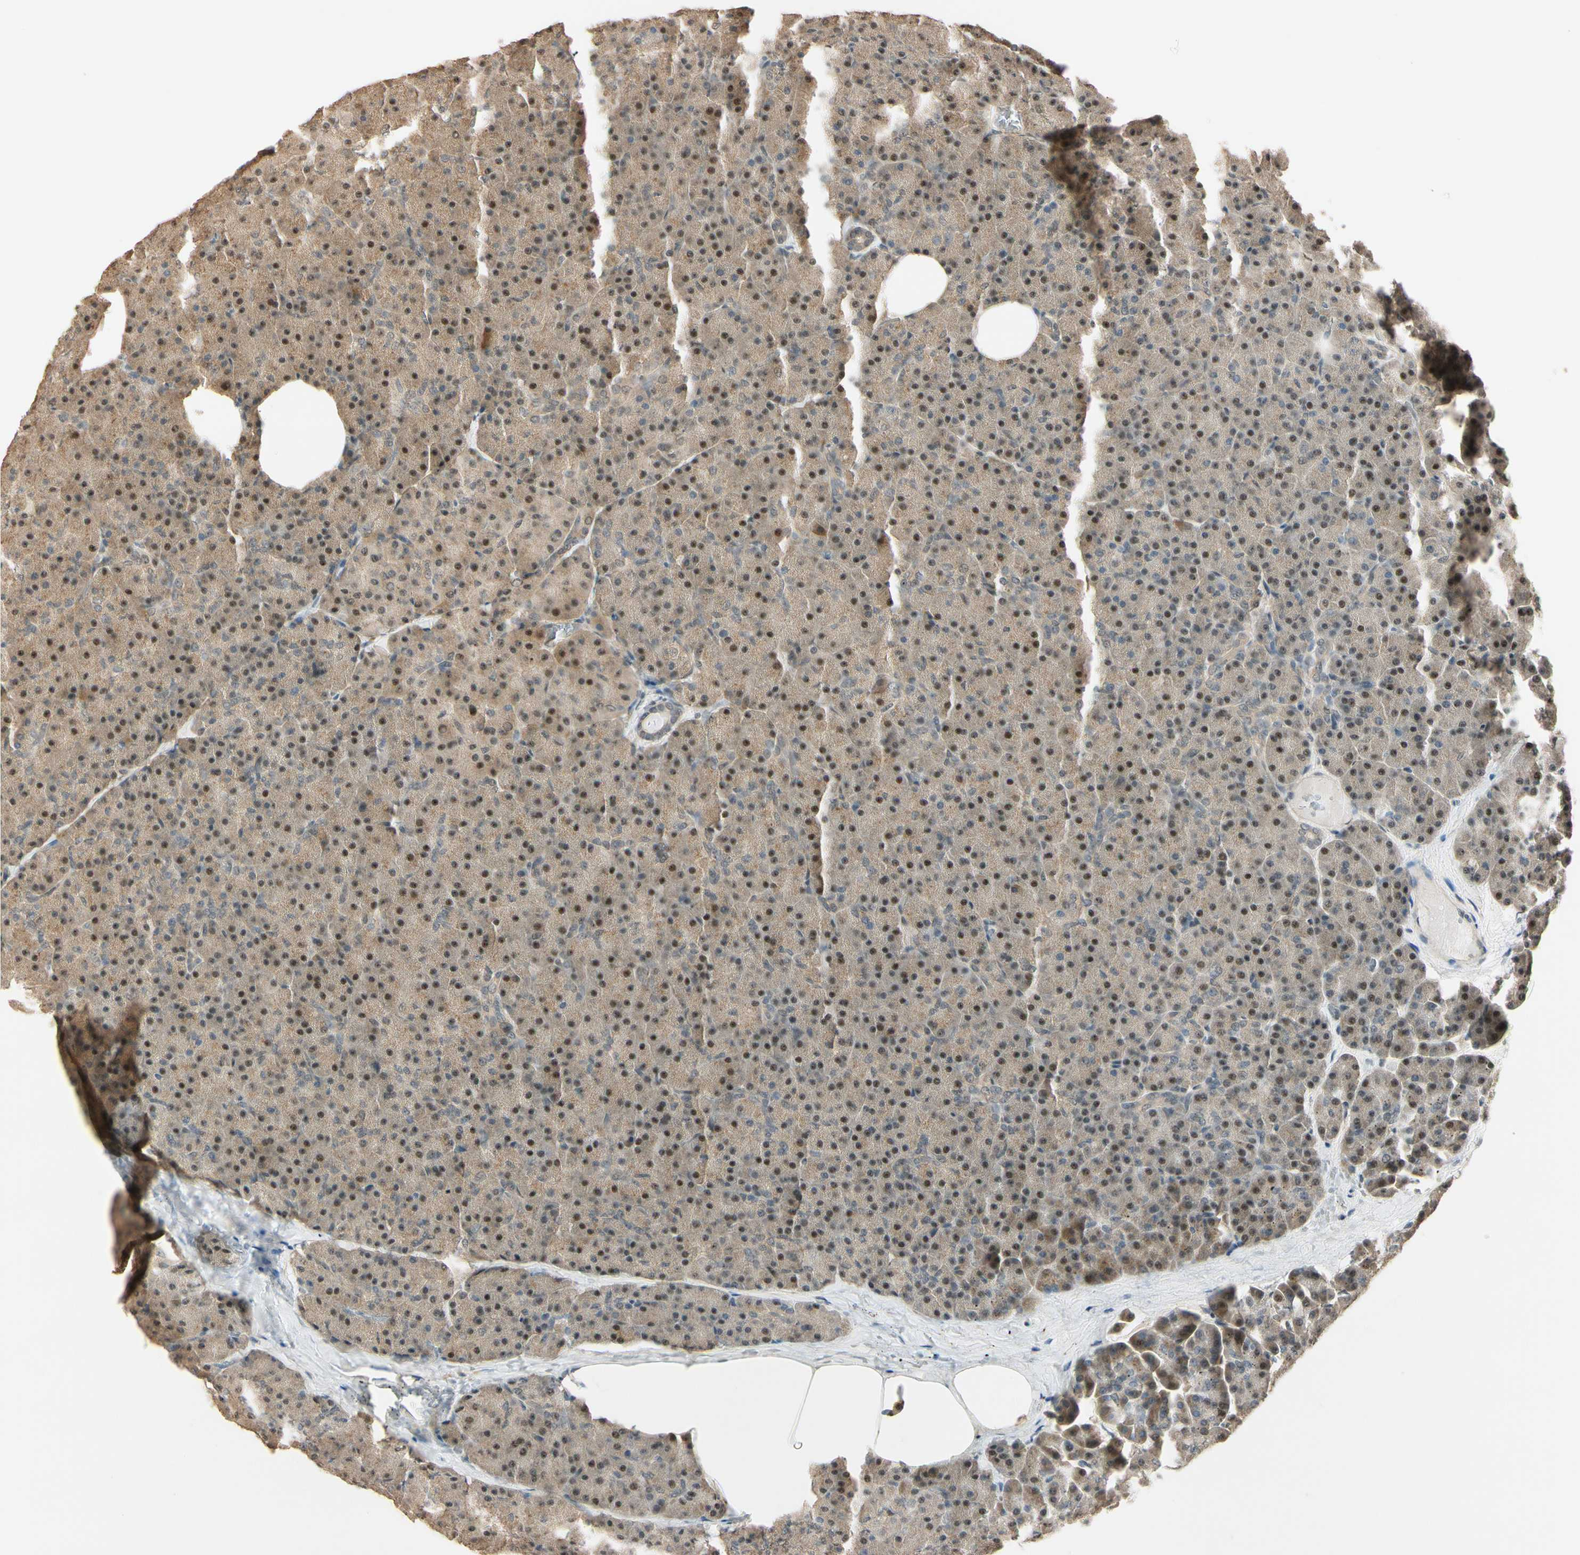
{"staining": {"intensity": "strong", "quantity": ">75%", "location": "cytoplasmic/membranous,nuclear"}, "tissue": "pancreas", "cell_type": "Exocrine glandular cells", "image_type": "normal", "snomed": [{"axis": "morphology", "description": "Normal tissue, NOS"}, {"axis": "topography", "description": "Pancreas"}], "caption": "Protein staining of normal pancreas displays strong cytoplasmic/membranous,nuclear expression in about >75% of exocrine glandular cells.", "gene": "MCPH1", "patient": {"sex": "female", "age": 35}}